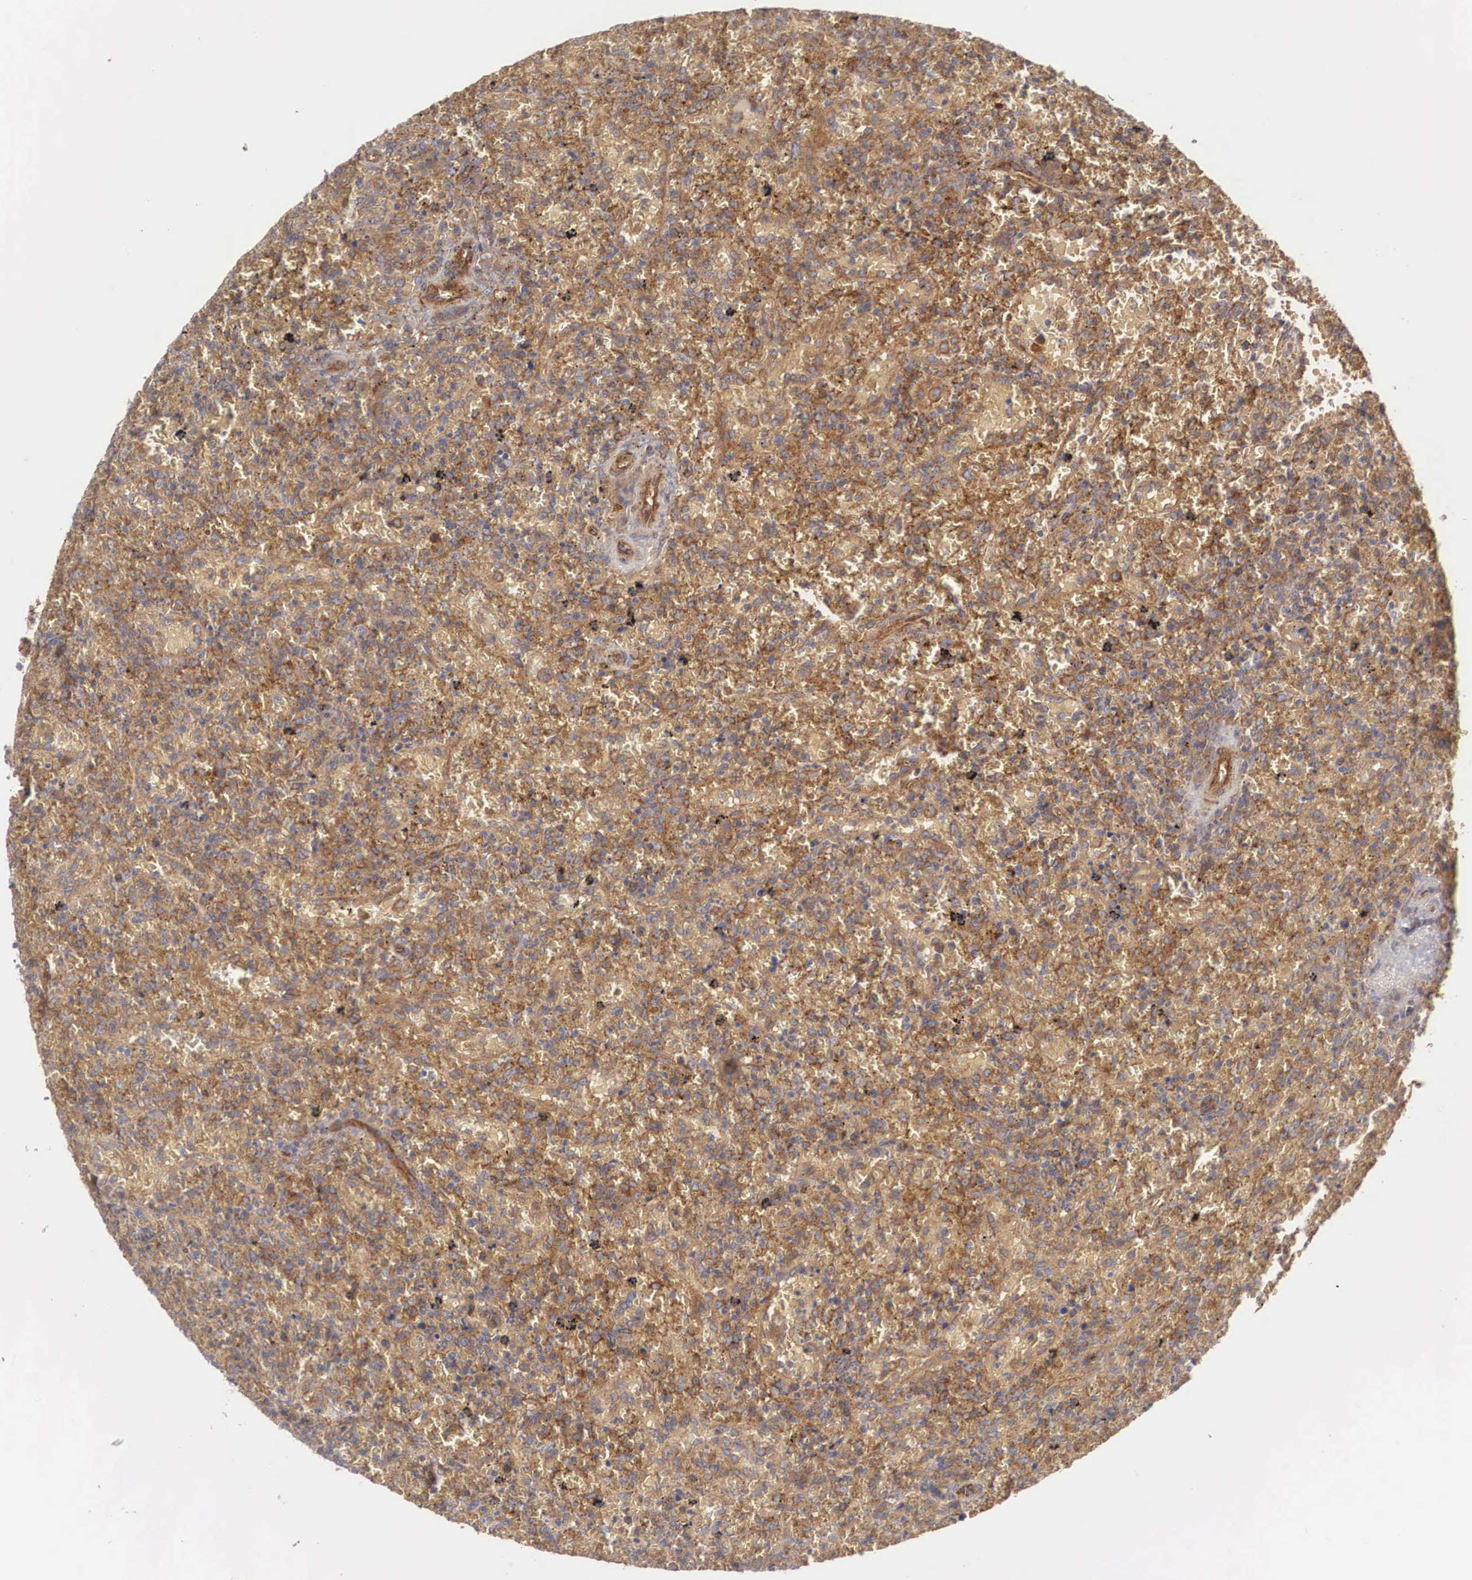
{"staining": {"intensity": "moderate", "quantity": ">75%", "location": "cytoplasmic/membranous"}, "tissue": "lymphoma", "cell_type": "Tumor cells", "image_type": "cancer", "snomed": [{"axis": "morphology", "description": "Malignant lymphoma, non-Hodgkin's type, High grade"}, {"axis": "topography", "description": "Spleen"}, {"axis": "topography", "description": "Lymph node"}], "caption": "Lymphoma stained with DAB immunohistochemistry displays medium levels of moderate cytoplasmic/membranous staining in about >75% of tumor cells.", "gene": "ARMCX4", "patient": {"sex": "female", "age": 70}}